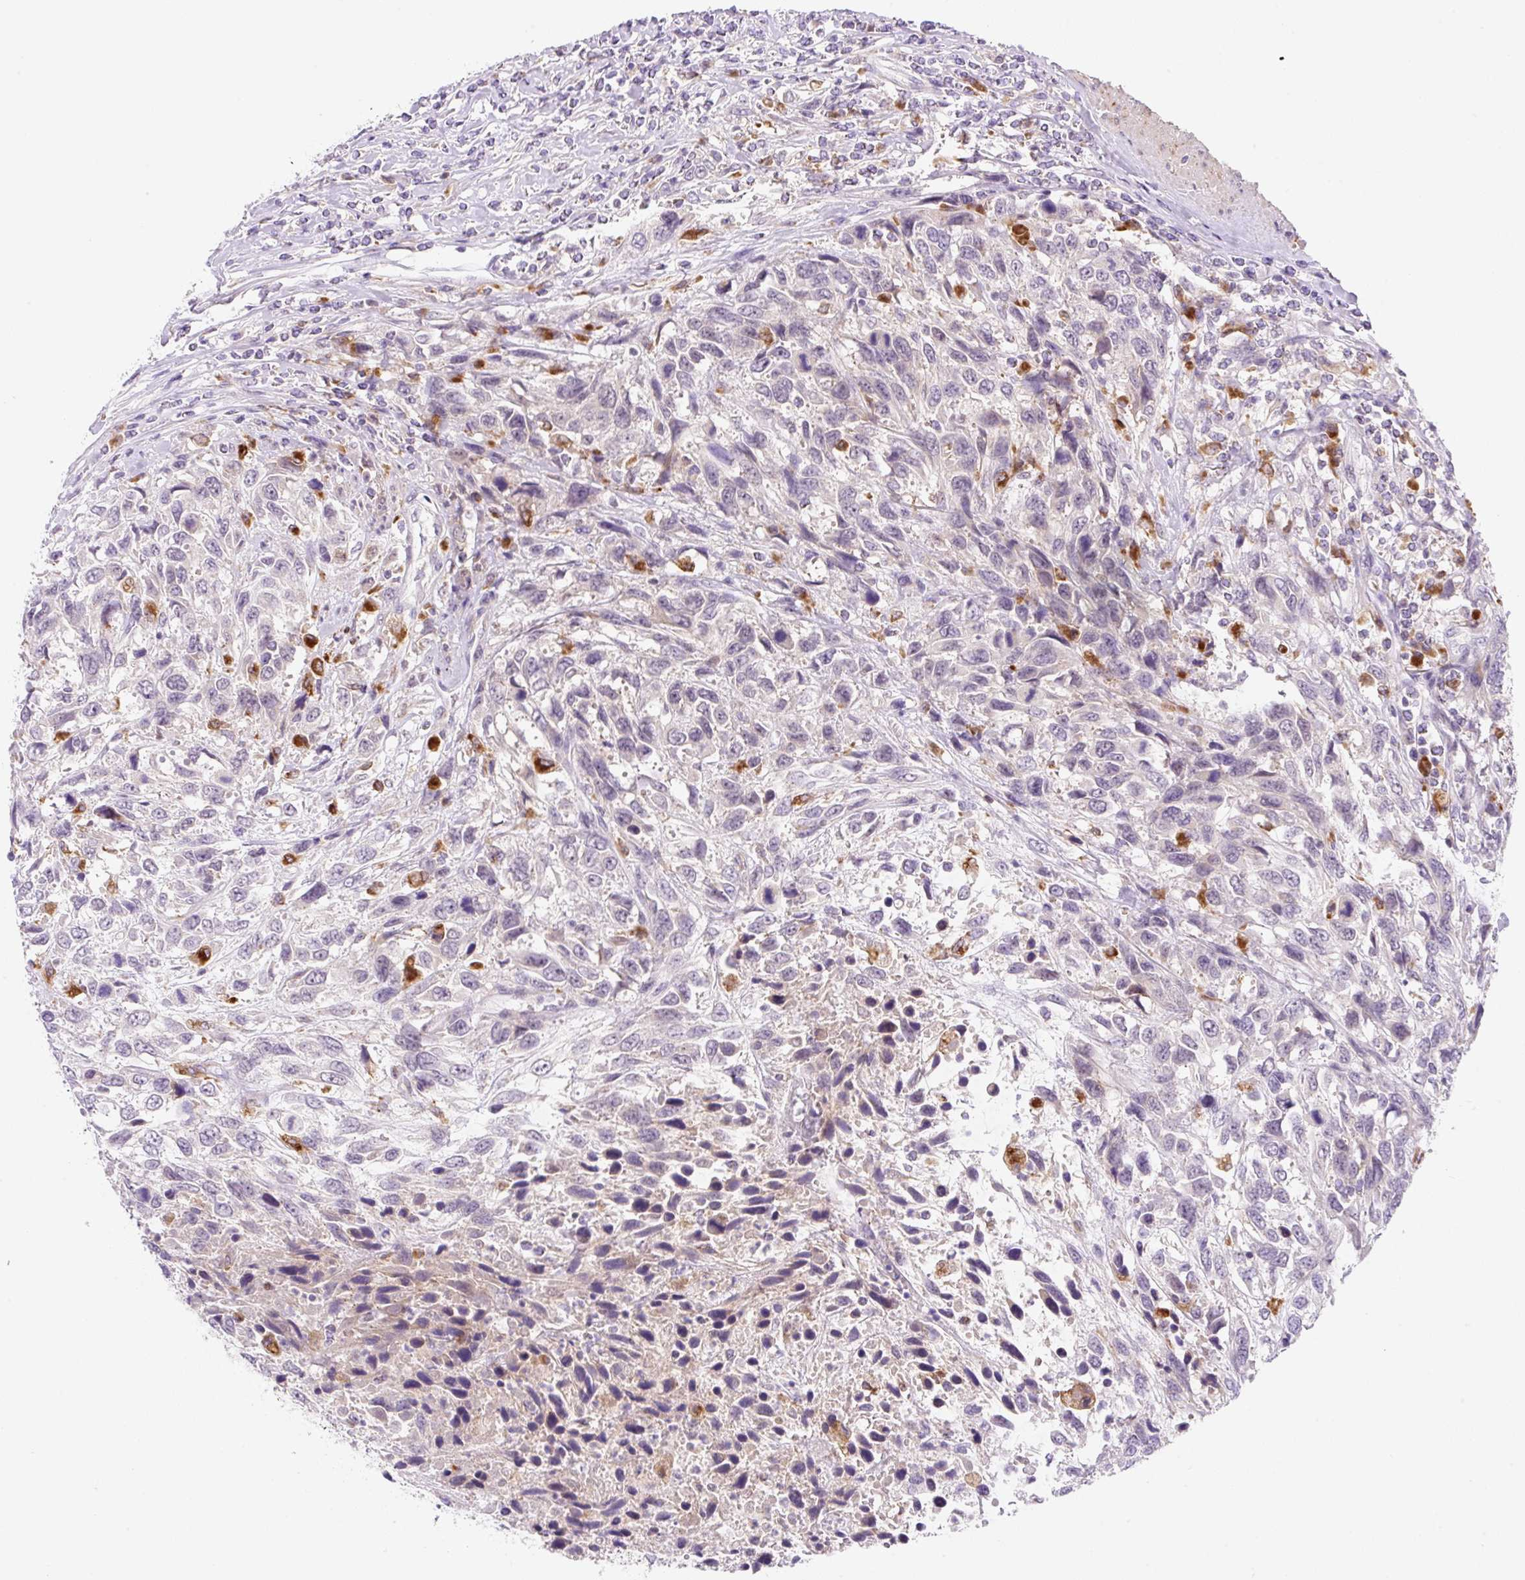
{"staining": {"intensity": "negative", "quantity": "none", "location": "none"}, "tissue": "urothelial cancer", "cell_type": "Tumor cells", "image_type": "cancer", "snomed": [{"axis": "morphology", "description": "Urothelial carcinoma, High grade"}, {"axis": "topography", "description": "Urinary bladder"}], "caption": "Urothelial cancer was stained to show a protein in brown. There is no significant staining in tumor cells.", "gene": "CEBPZOS", "patient": {"sex": "female", "age": 70}}